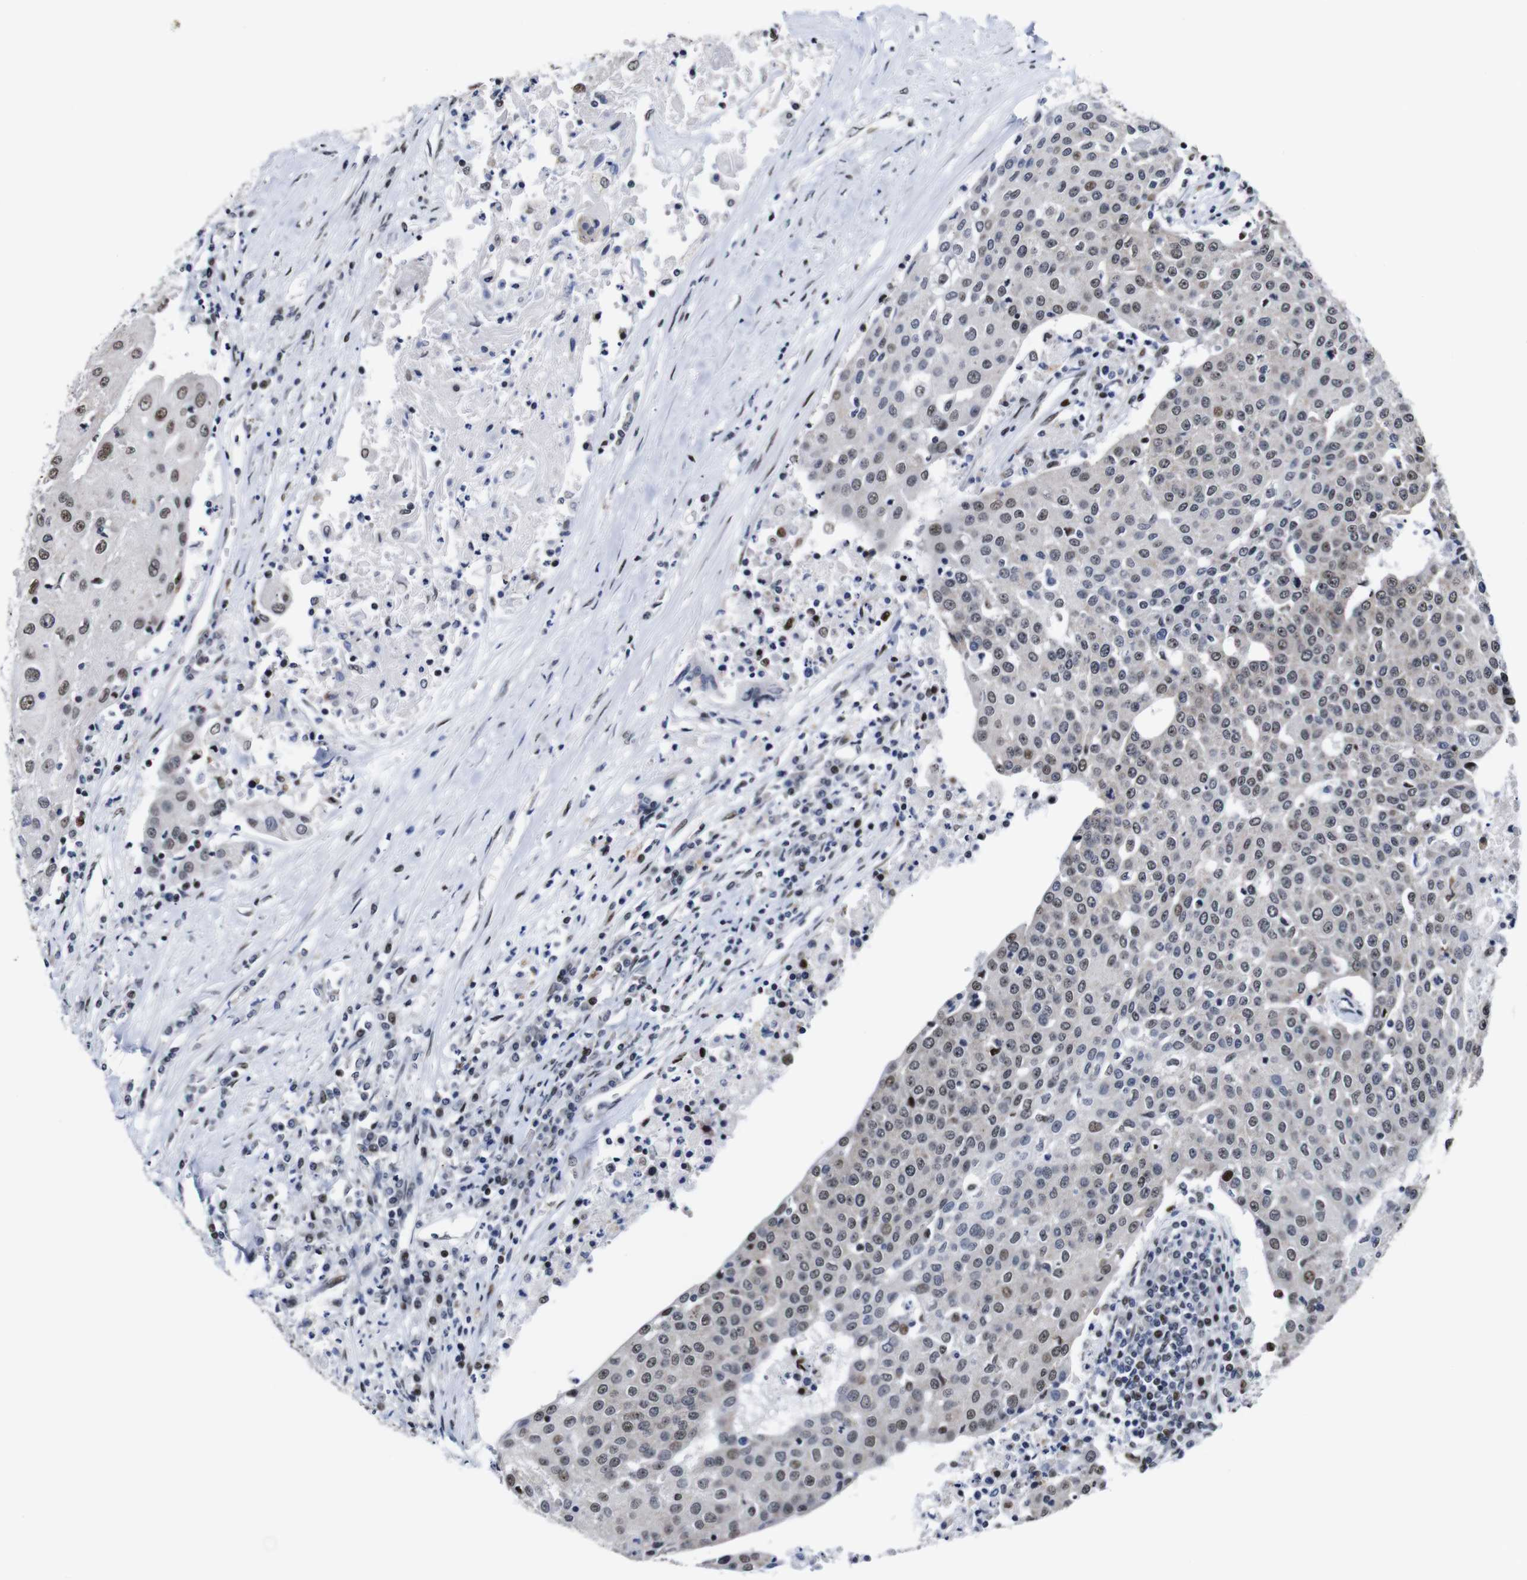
{"staining": {"intensity": "moderate", "quantity": "25%-75%", "location": "cytoplasmic/membranous,nuclear"}, "tissue": "urothelial cancer", "cell_type": "Tumor cells", "image_type": "cancer", "snomed": [{"axis": "morphology", "description": "Urothelial carcinoma, High grade"}, {"axis": "topography", "description": "Urinary bladder"}], "caption": "High-magnification brightfield microscopy of high-grade urothelial carcinoma stained with DAB (brown) and counterstained with hematoxylin (blue). tumor cells exhibit moderate cytoplasmic/membranous and nuclear expression is seen in approximately25%-75% of cells. (DAB (3,3'-diaminobenzidine) = brown stain, brightfield microscopy at high magnification).", "gene": "GATA6", "patient": {"sex": "female", "age": 85}}